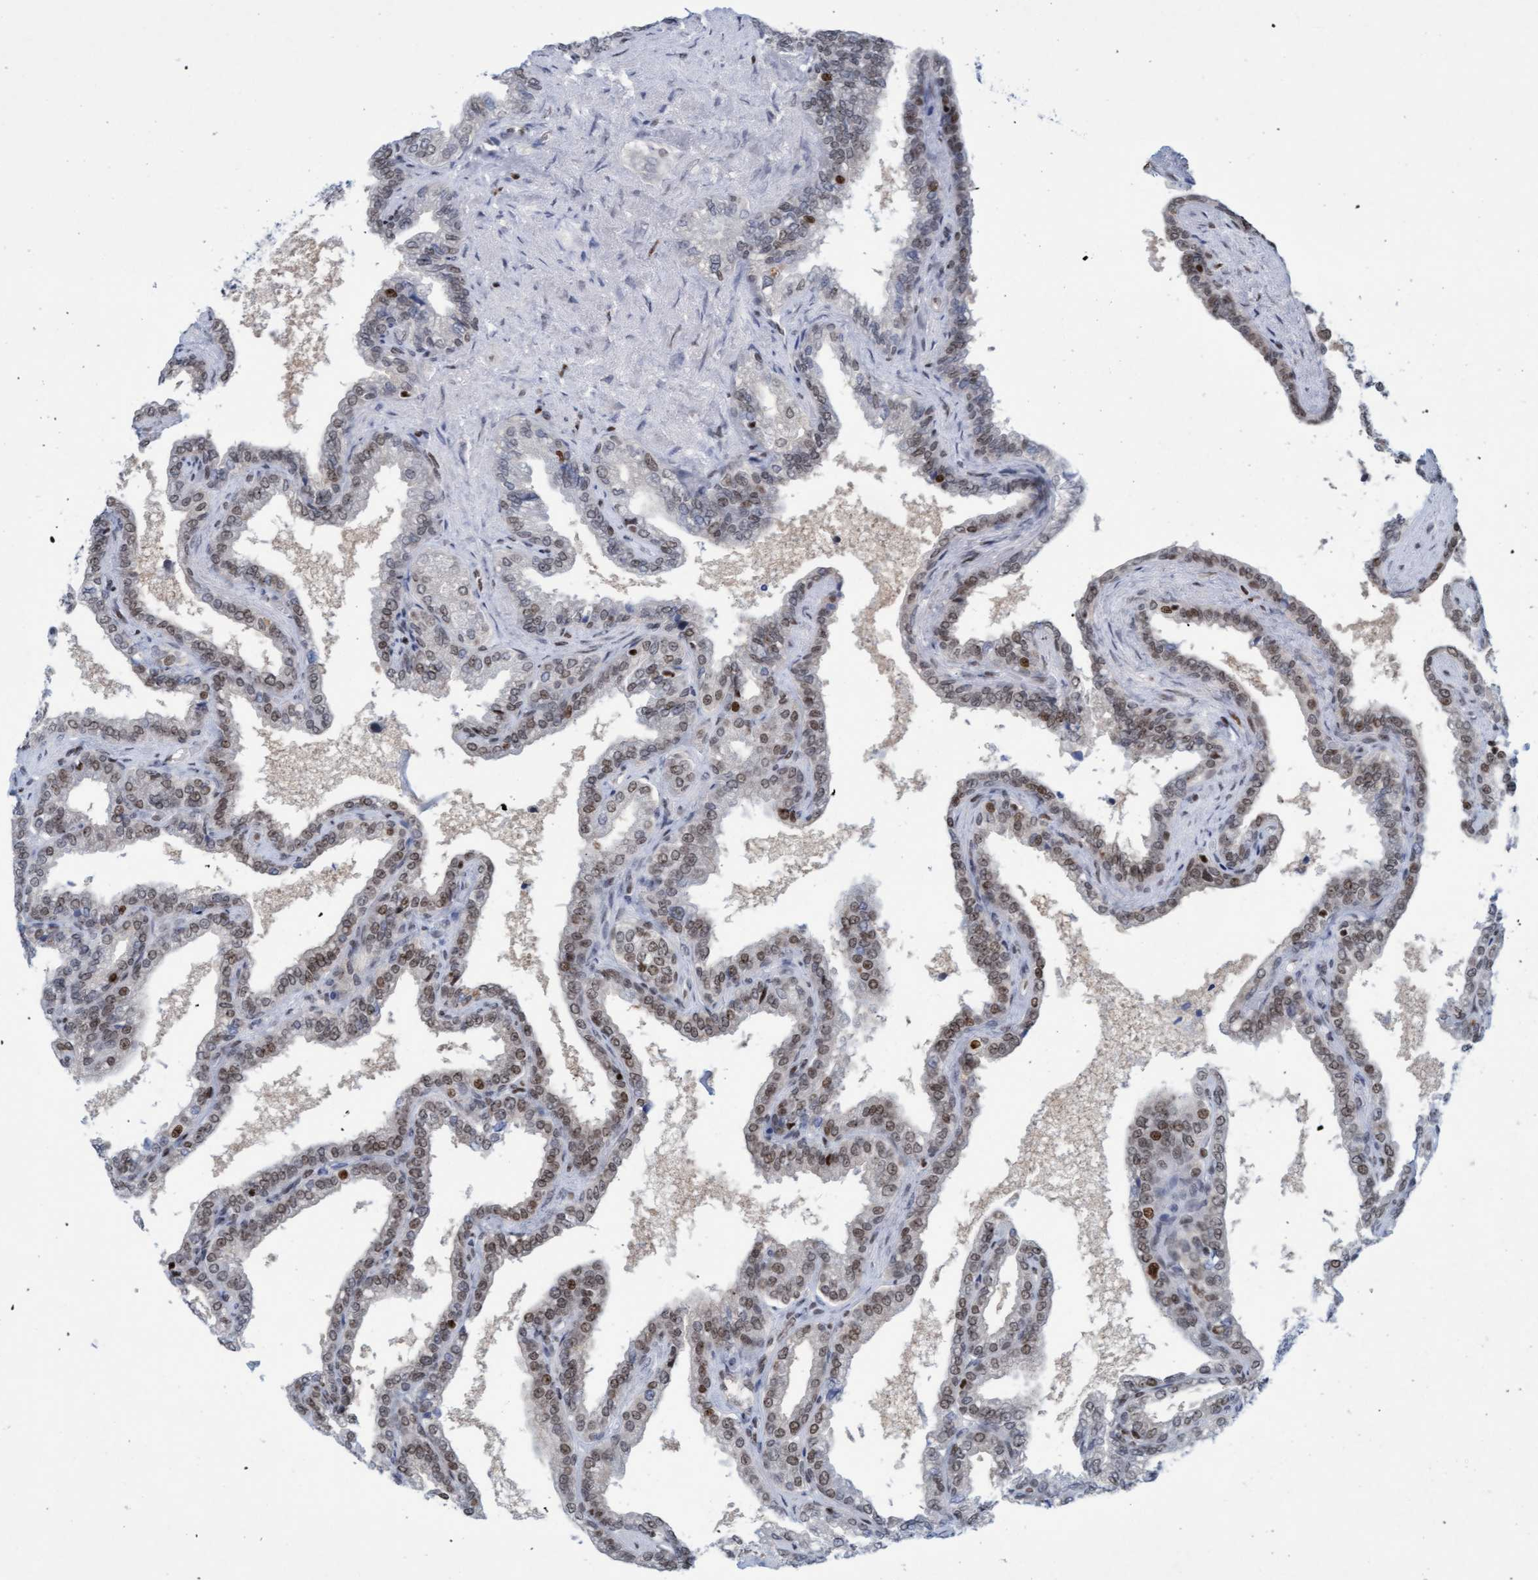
{"staining": {"intensity": "weak", "quantity": ">75%", "location": "nuclear"}, "tissue": "seminal vesicle", "cell_type": "Glandular cells", "image_type": "normal", "snomed": [{"axis": "morphology", "description": "Normal tissue, NOS"}, {"axis": "topography", "description": "Seminal veicle"}], "caption": "Approximately >75% of glandular cells in normal seminal vesicle show weak nuclear protein positivity as visualized by brown immunohistochemical staining.", "gene": "GLRX2", "patient": {"sex": "male", "age": 46}}